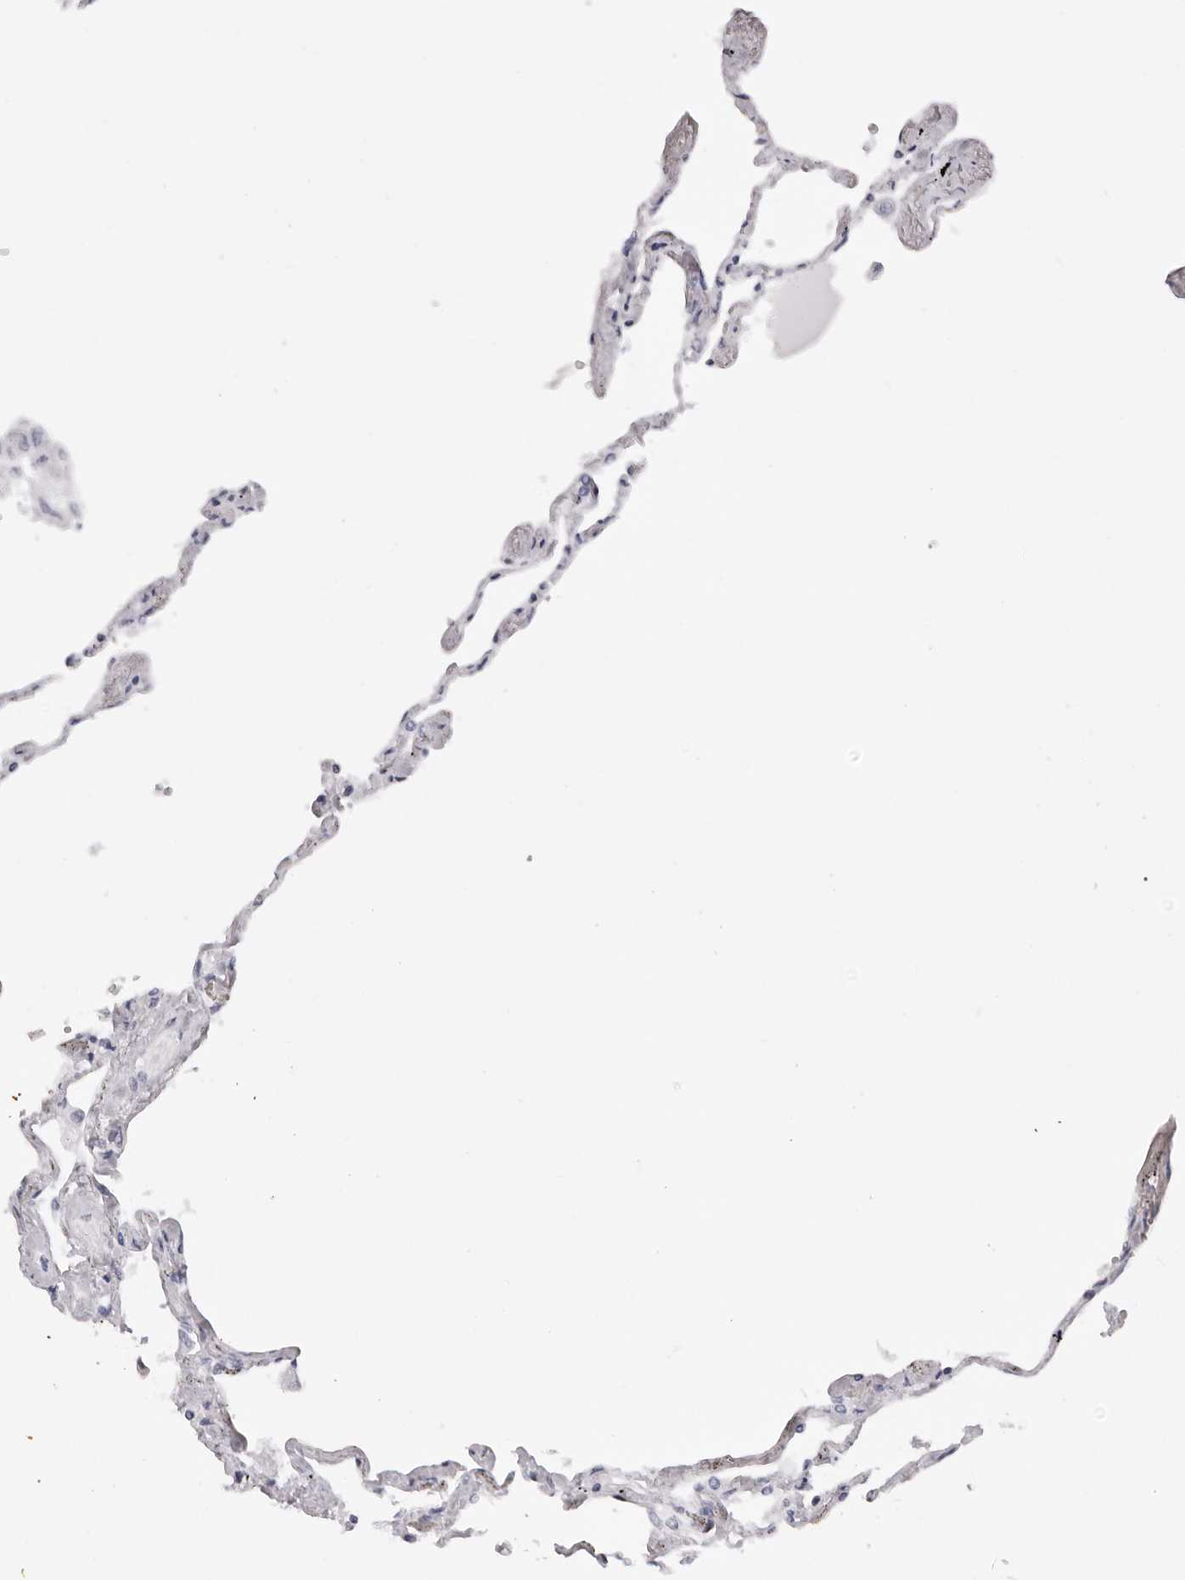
{"staining": {"intensity": "negative", "quantity": "none", "location": "none"}, "tissue": "lung", "cell_type": "Alveolar cells", "image_type": "normal", "snomed": [{"axis": "morphology", "description": "Normal tissue, NOS"}, {"axis": "topography", "description": "Lung"}], "caption": "This is an immunohistochemistry (IHC) photomicrograph of normal human lung. There is no expression in alveolar cells.", "gene": "MAFK", "patient": {"sex": "female", "age": 67}}